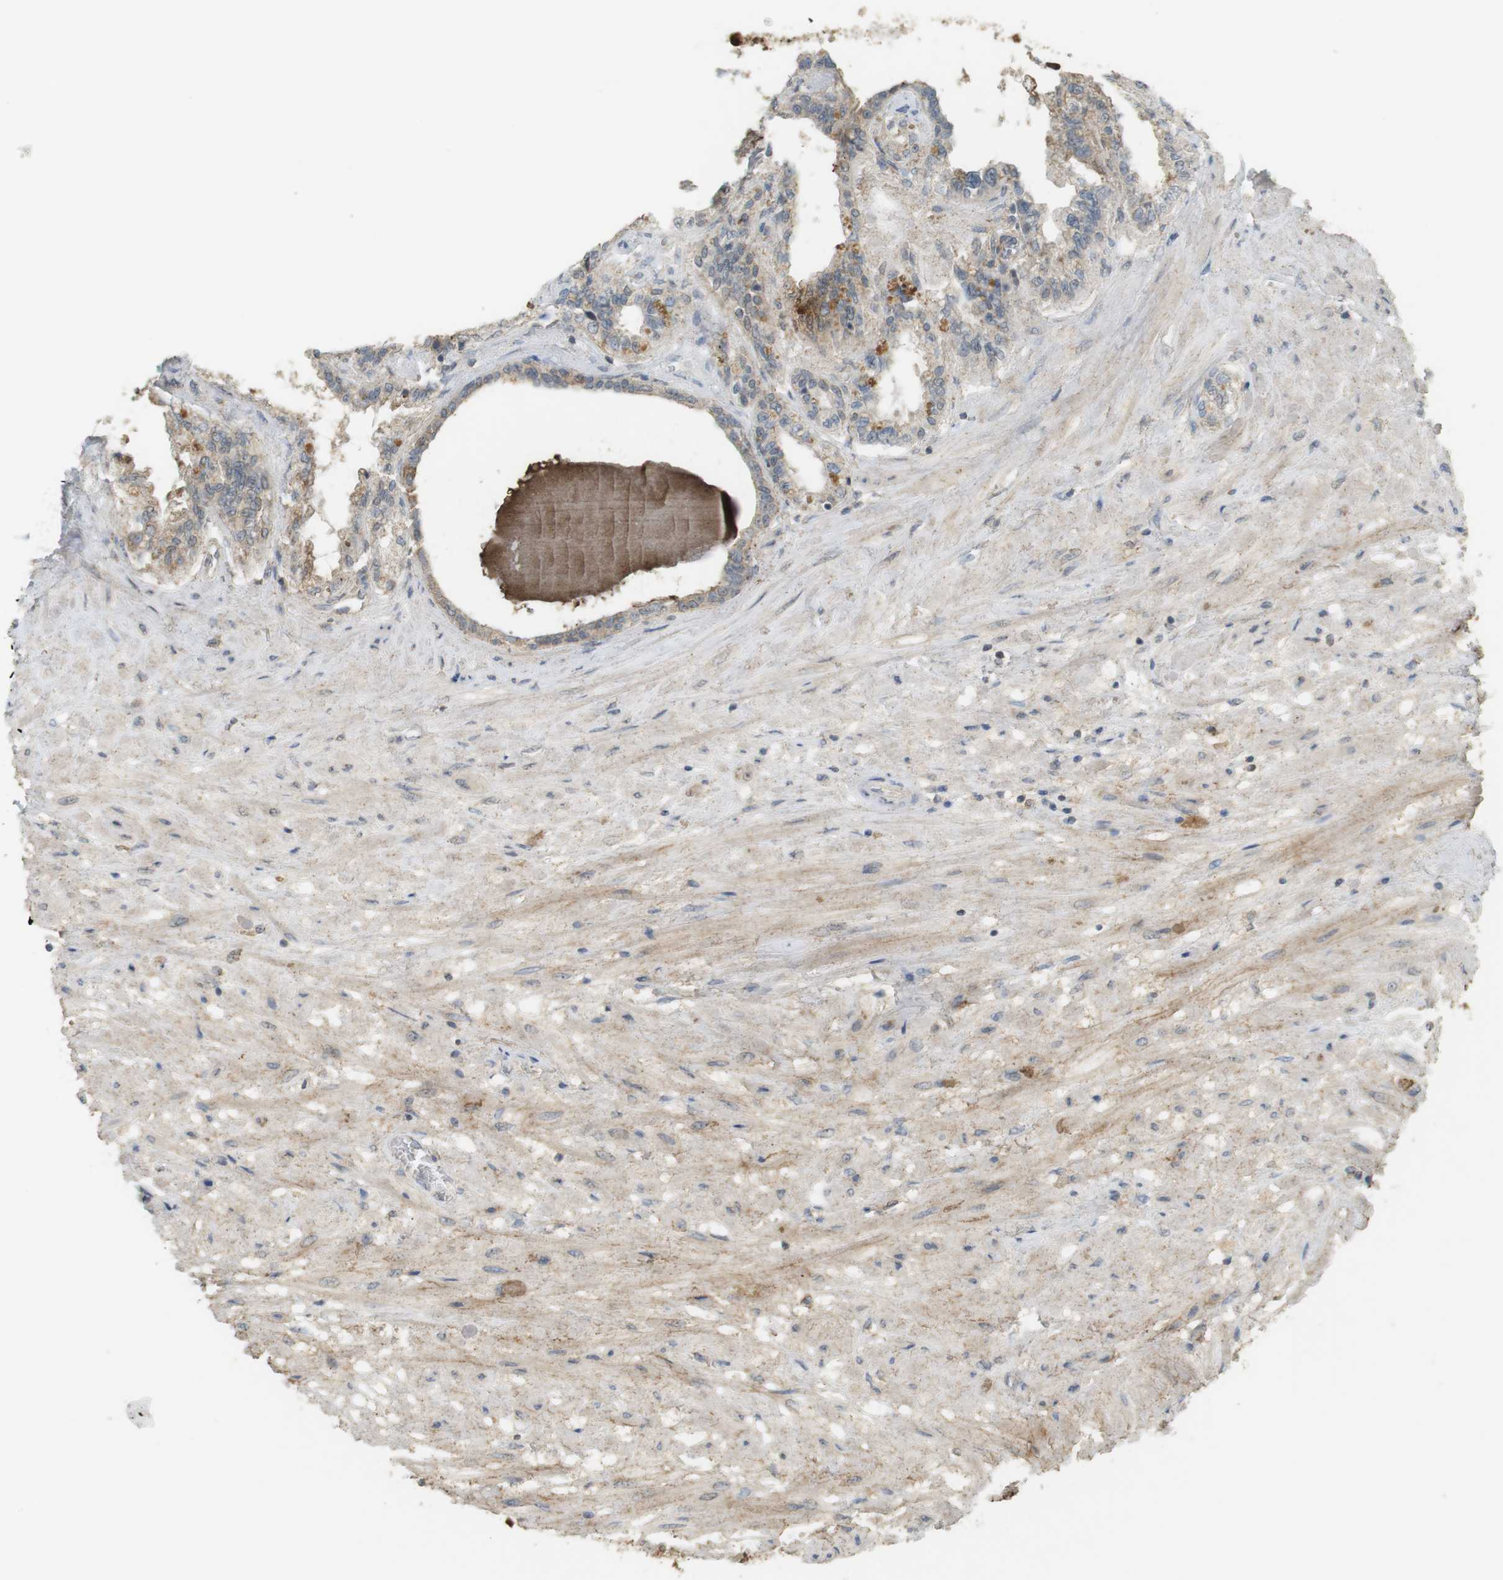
{"staining": {"intensity": "strong", "quantity": "<25%", "location": "cytoplasmic/membranous"}, "tissue": "seminal vesicle", "cell_type": "Glandular cells", "image_type": "normal", "snomed": [{"axis": "morphology", "description": "Normal tissue, NOS"}, {"axis": "morphology", "description": "Inflammation, NOS"}, {"axis": "topography", "description": "Urinary bladder"}, {"axis": "topography", "description": "Prostate"}, {"axis": "topography", "description": "Seminal veicle"}], "caption": "Immunohistochemistry of unremarkable seminal vesicle shows medium levels of strong cytoplasmic/membranous staining in about <25% of glandular cells.", "gene": "TTK", "patient": {"sex": "male", "age": 82}}